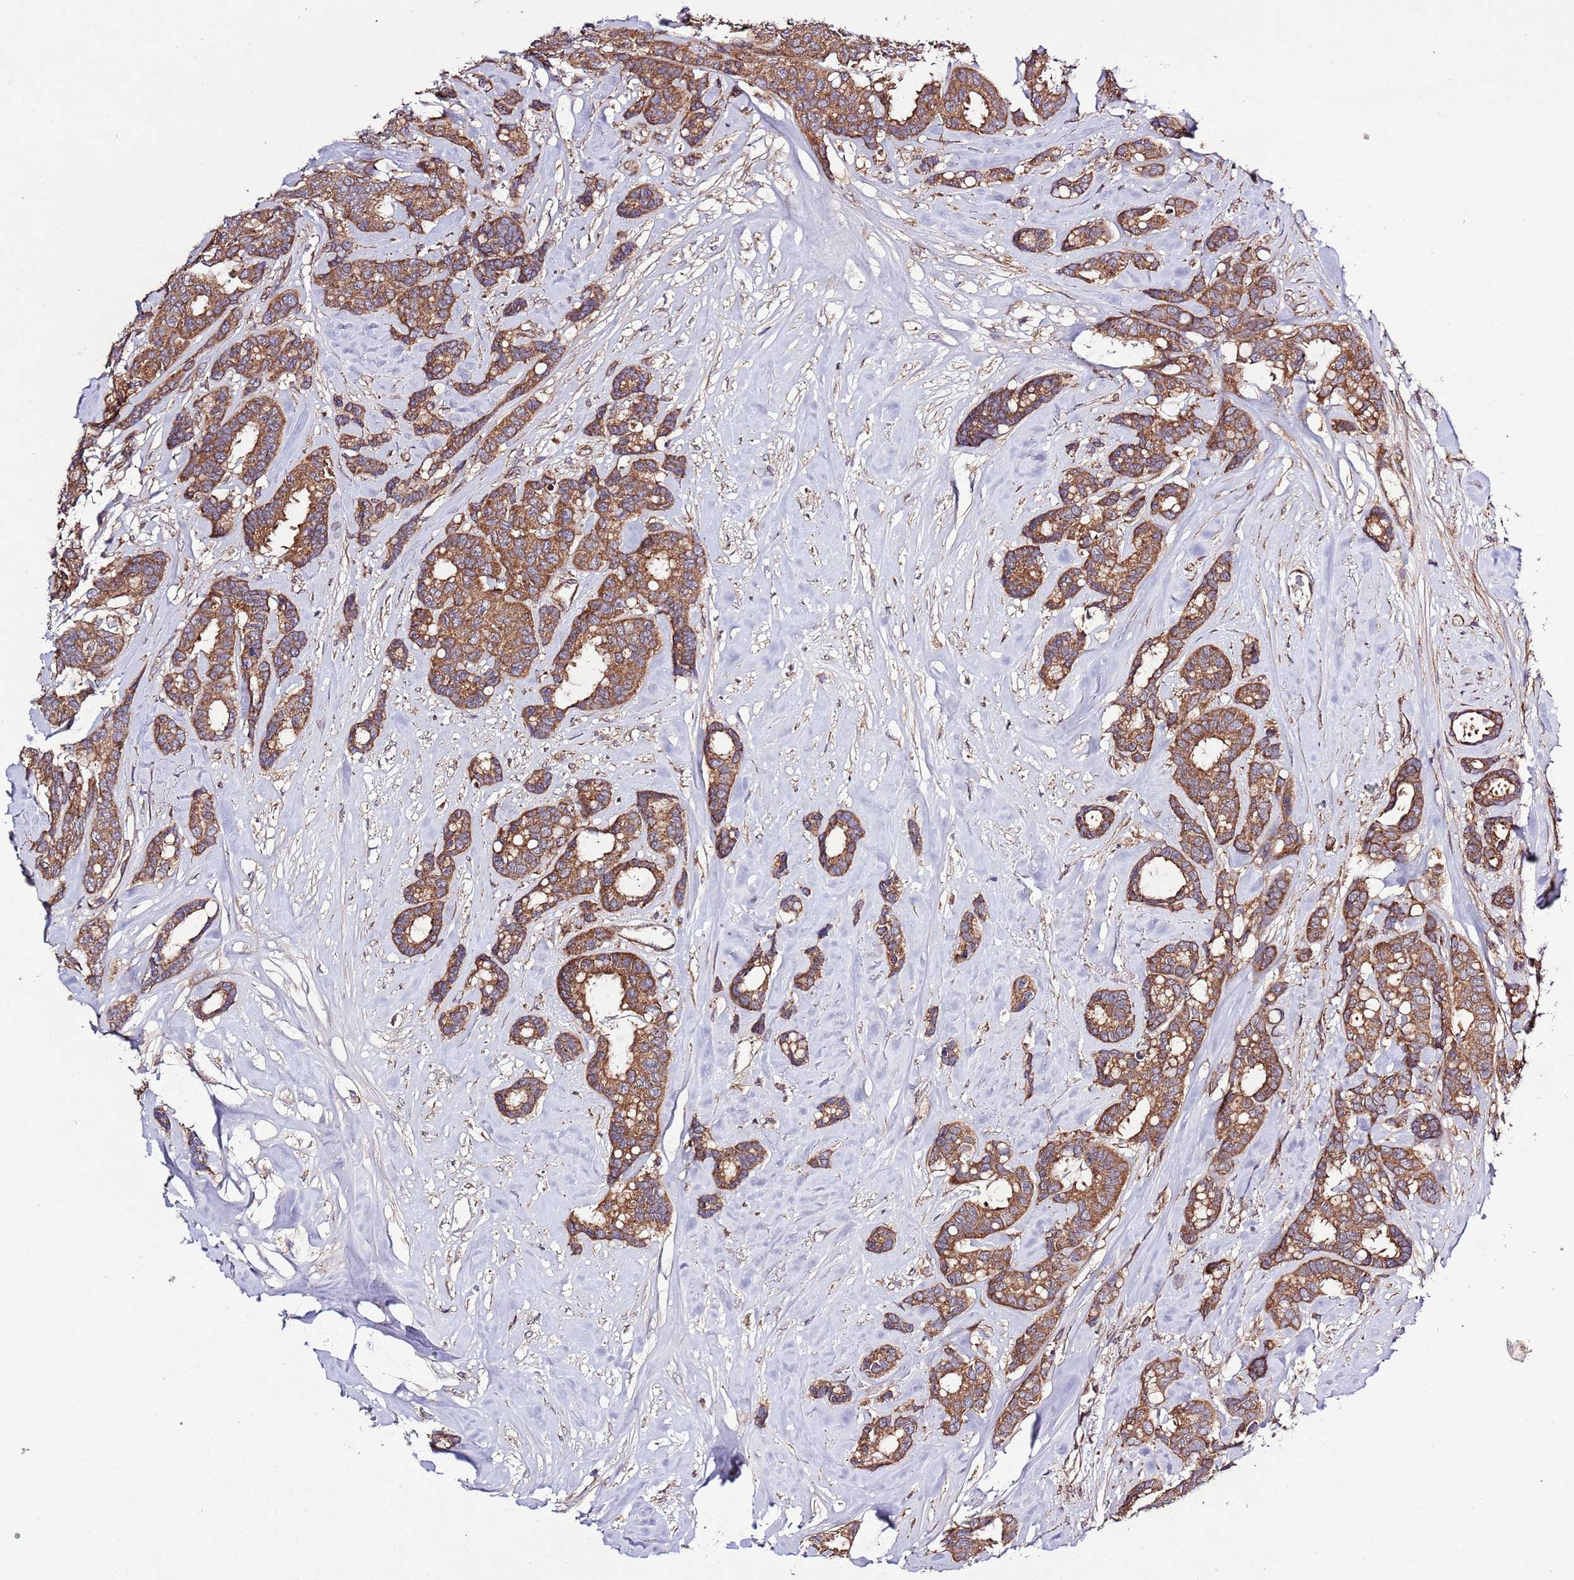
{"staining": {"intensity": "moderate", "quantity": ">75%", "location": "cytoplasmic/membranous"}, "tissue": "breast cancer", "cell_type": "Tumor cells", "image_type": "cancer", "snomed": [{"axis": "morphology", "description": "Duct carcinoma"}, {"axis": "topography", "description": "Breast"}], "caption": "Breast invasive ductal carcinoma stained for a protein demonstrates moderate cytoplasmic/membranous positivity in tumor cells.", "gene": "MFNG", "patient": {"sex": "female", "age": 87}}